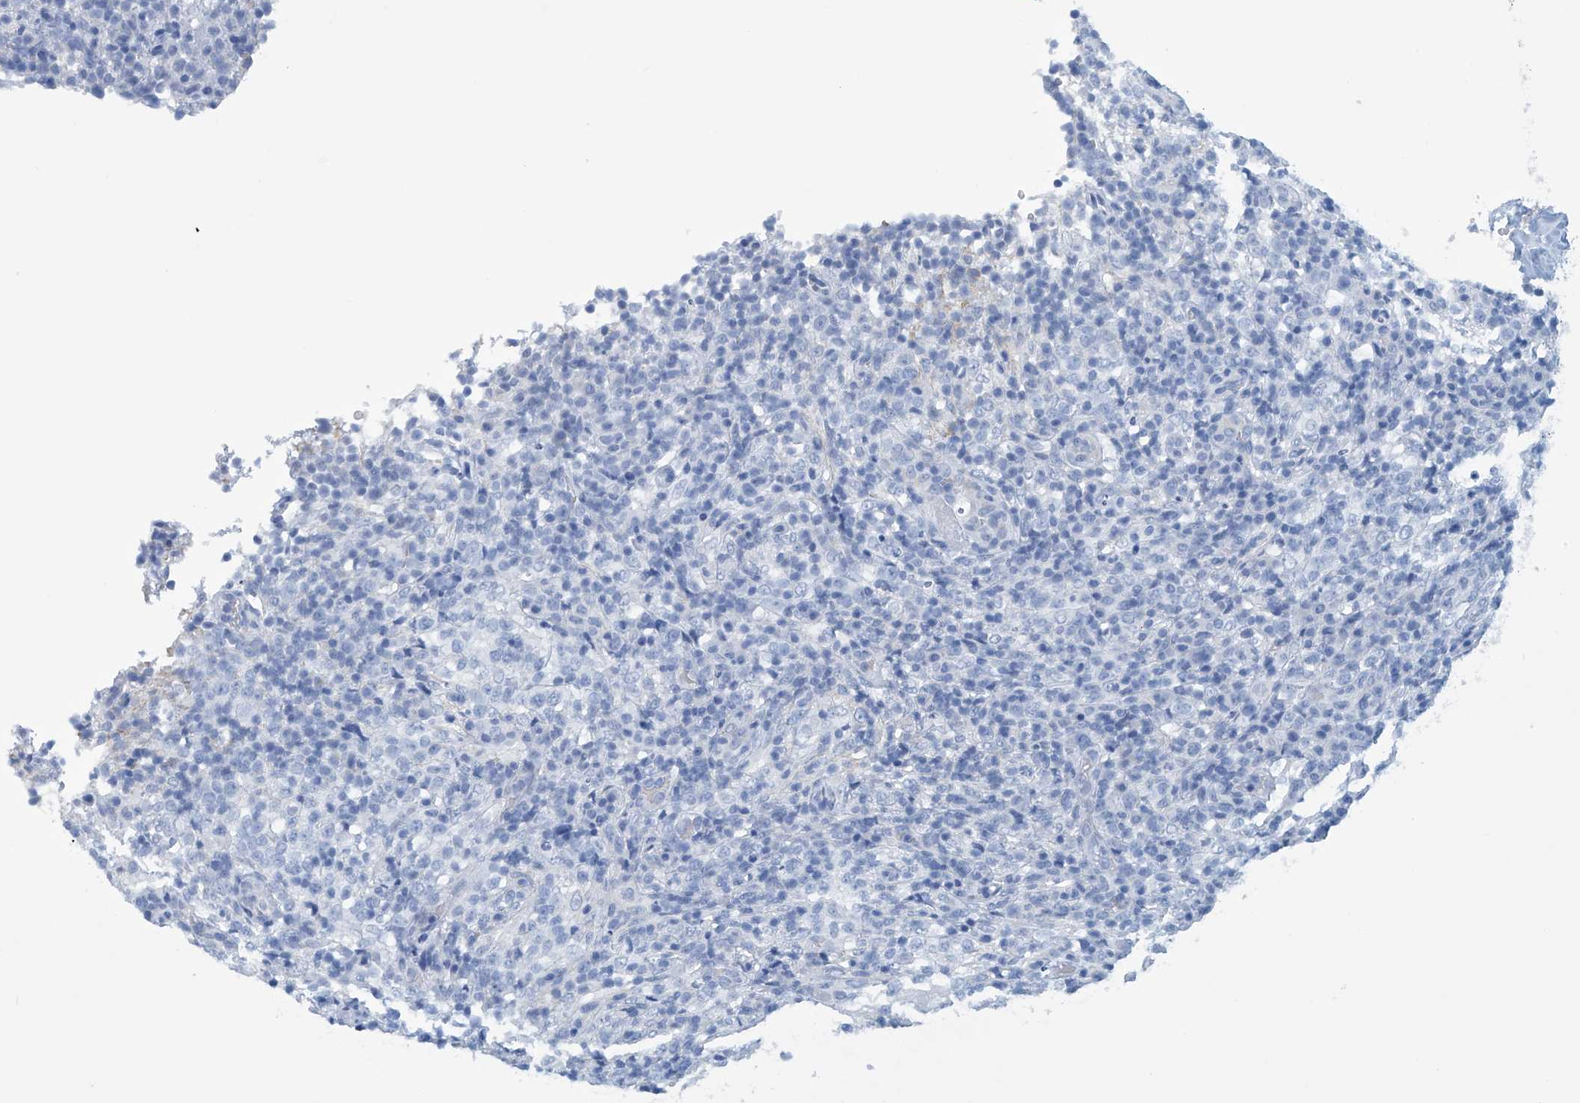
{"staining": {"intensity": "negative", "quantity": "none", "location": "none"}, "tissue": "lymphoma", "cell_type": "Tumor cells", "image_type": "cancer", "snomed": [{"axis": "morphology", "description": "Malignant lymphoma, non-Hodgkin's type, High grade"}, {"axis": "topography", "description": "Lymph node"}], "caption": "High magnification brightfield microscopy of high-grade malignant lymphoma, non-Hodgkin's type stained with DAB (3,3'-diaminobenzidine) (brown) and counterstained with hematoxylin (blue): tumor cells show no significant staining.", "gene": "DSP", "patient": {"sex": "female", "age": 76}}